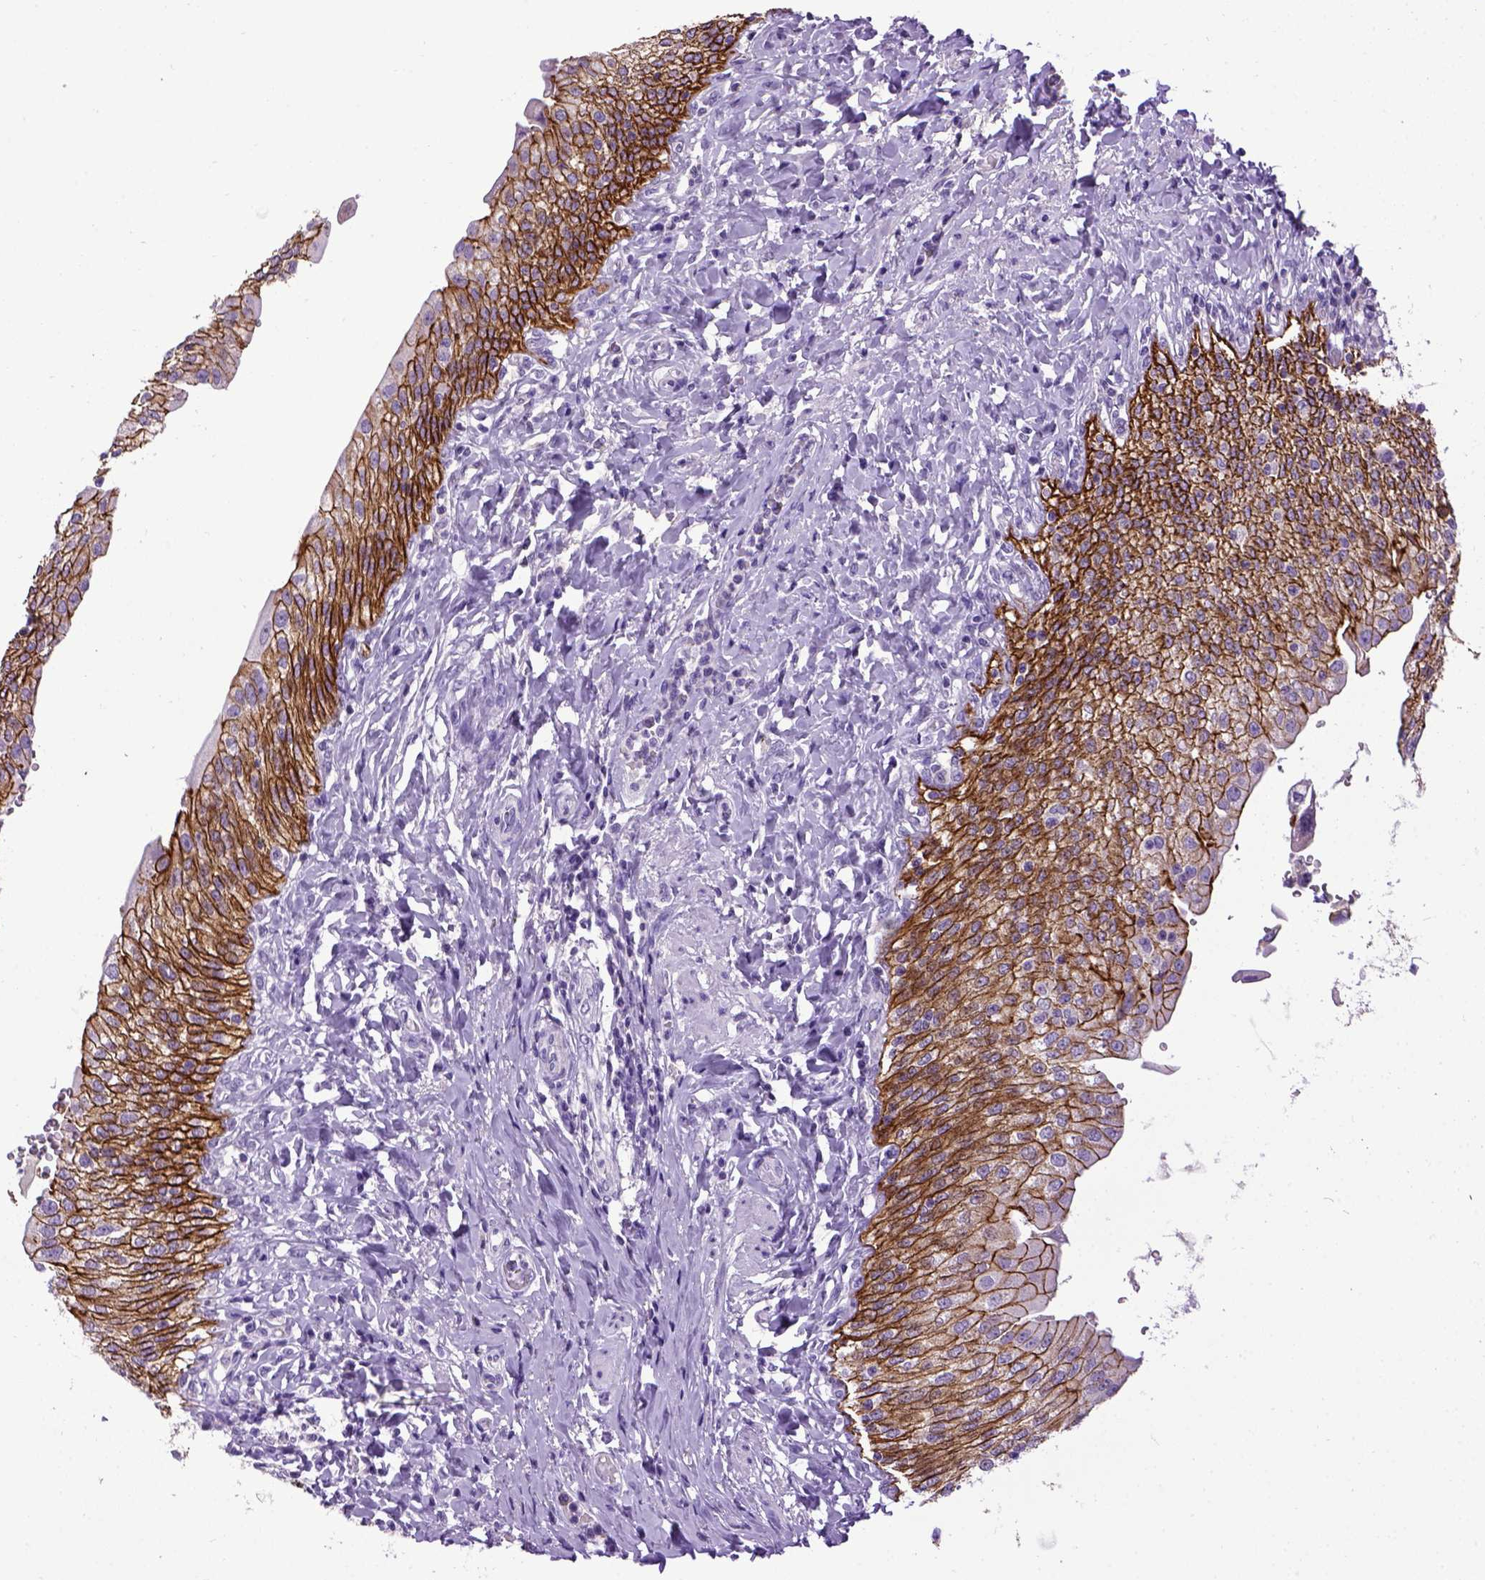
{"staining": {"intensity": "strong", "quantity": ">75%", "location": "cytoplasmic/membranous"}, "tissue": "urinary bladder", "cell_type": "Urothelial cells", "image_type": "normal", "snomed": [{"axis": "morphology", "description": "Normal tissue, NOS"}, {"axis": "morphology", "description": "Inflammation, NOS"}, {"axis": "topography", "description": "Urinary bladder"}], "caption": "Urinary bladder was stained to show a protein in brown. There is high levels of strong cytoplasmic/membranous staining in about >75% of urothelial cells. (IHC, brightfield microscopy, high magnification).", "gene": "CDH1", "patient": {"sex": "male", "age": 64}}